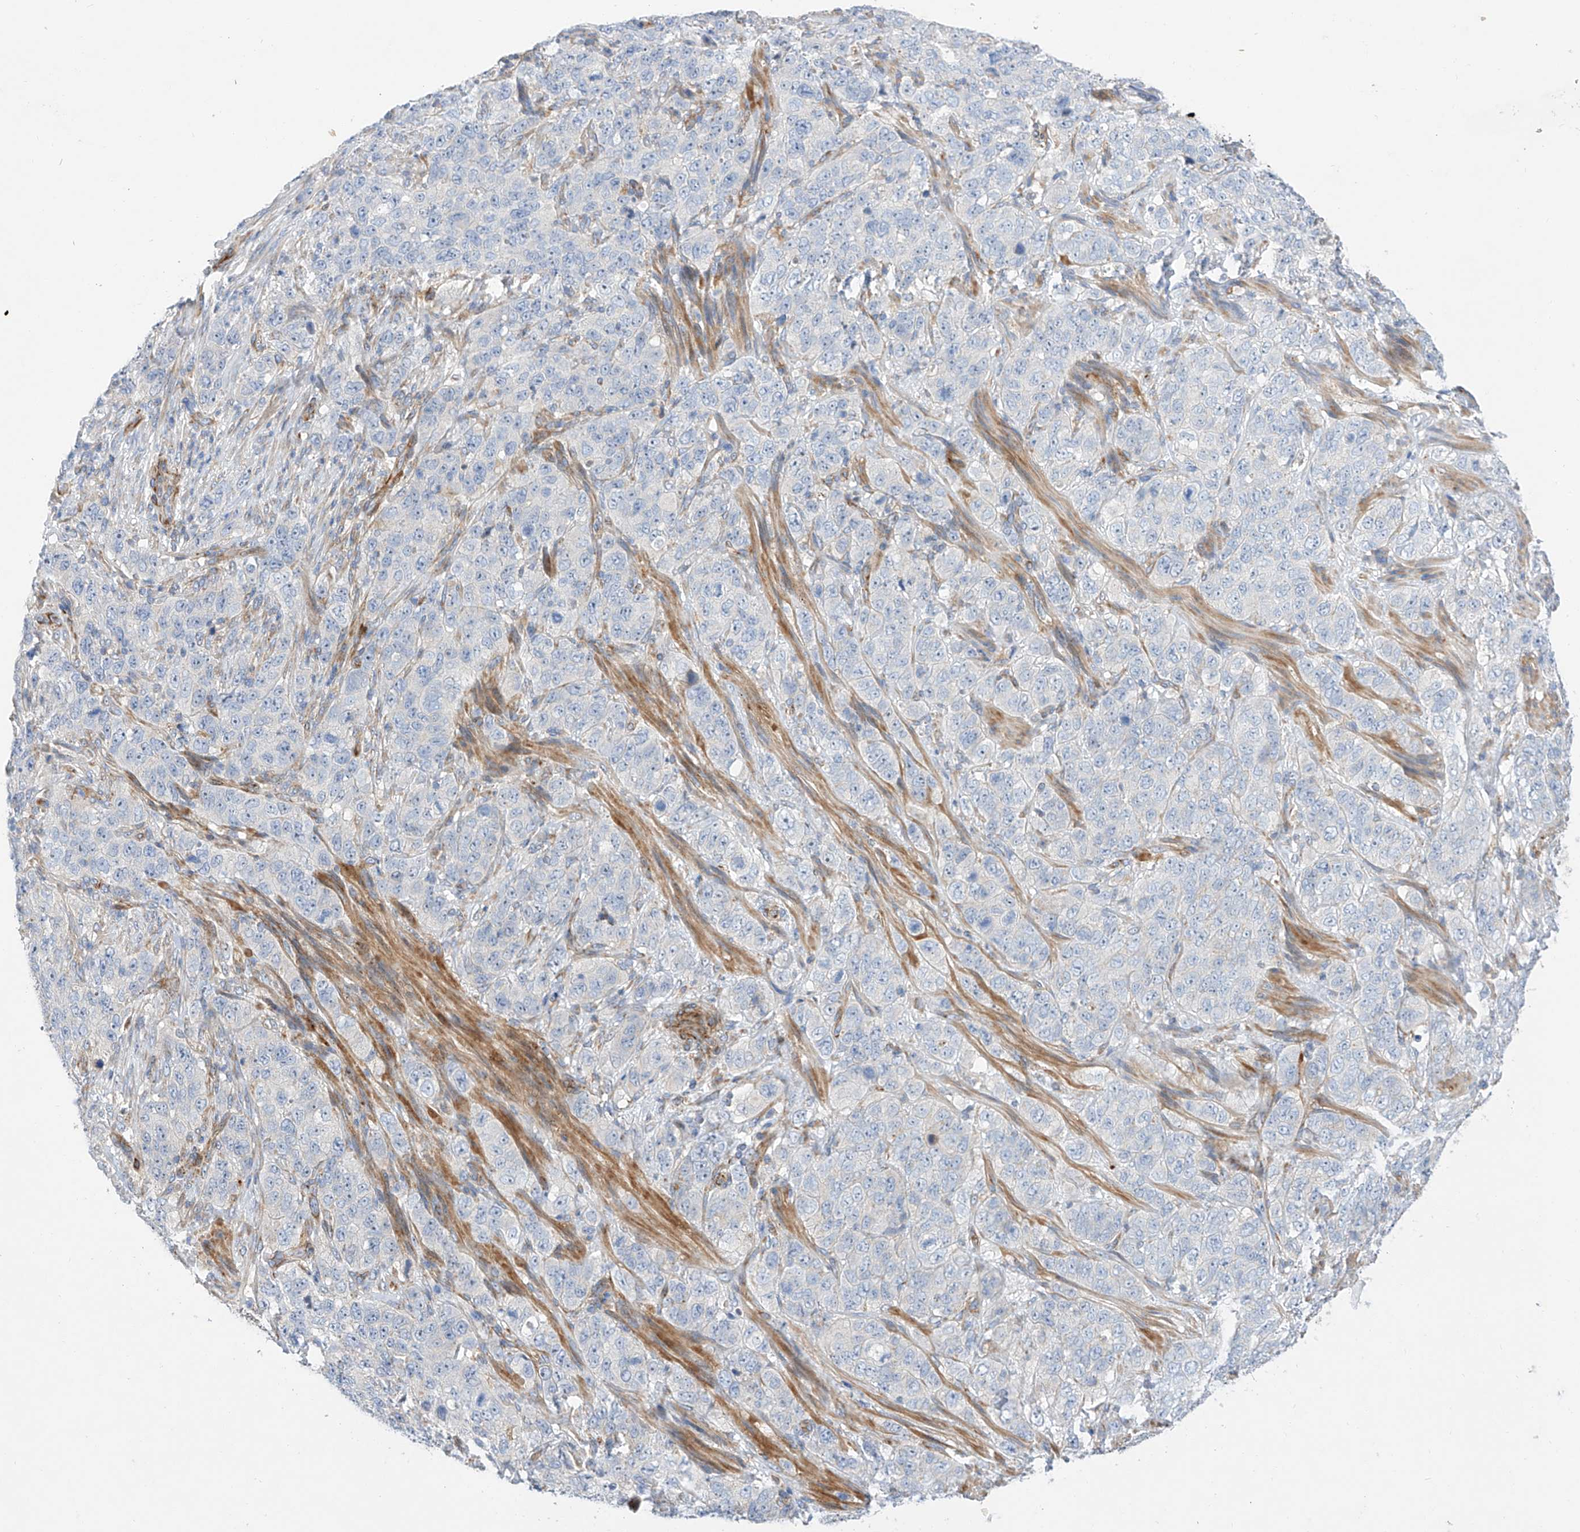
{"staining": {"intensity": "negative", "quantity": "none", "location": "none"}, "tissue": "stomach cancer", "cell_type": "Tumor cells", "image_type": "cancer", "snomed": [{"axis": "morphology", "description": "Adenocarcinoma, NOS"}, {"axis": "topography", "description": "Stomach"}], "caption": "IHC image of neoplastic tissue: human stomach cancer (adenocarcinoma) stained with DAB (3,3'-diaminobenzidine) exhibits no significant protein expression in tumor cells.", "gene": "CST9", "patient": {"sex": "male", "age": 48}}